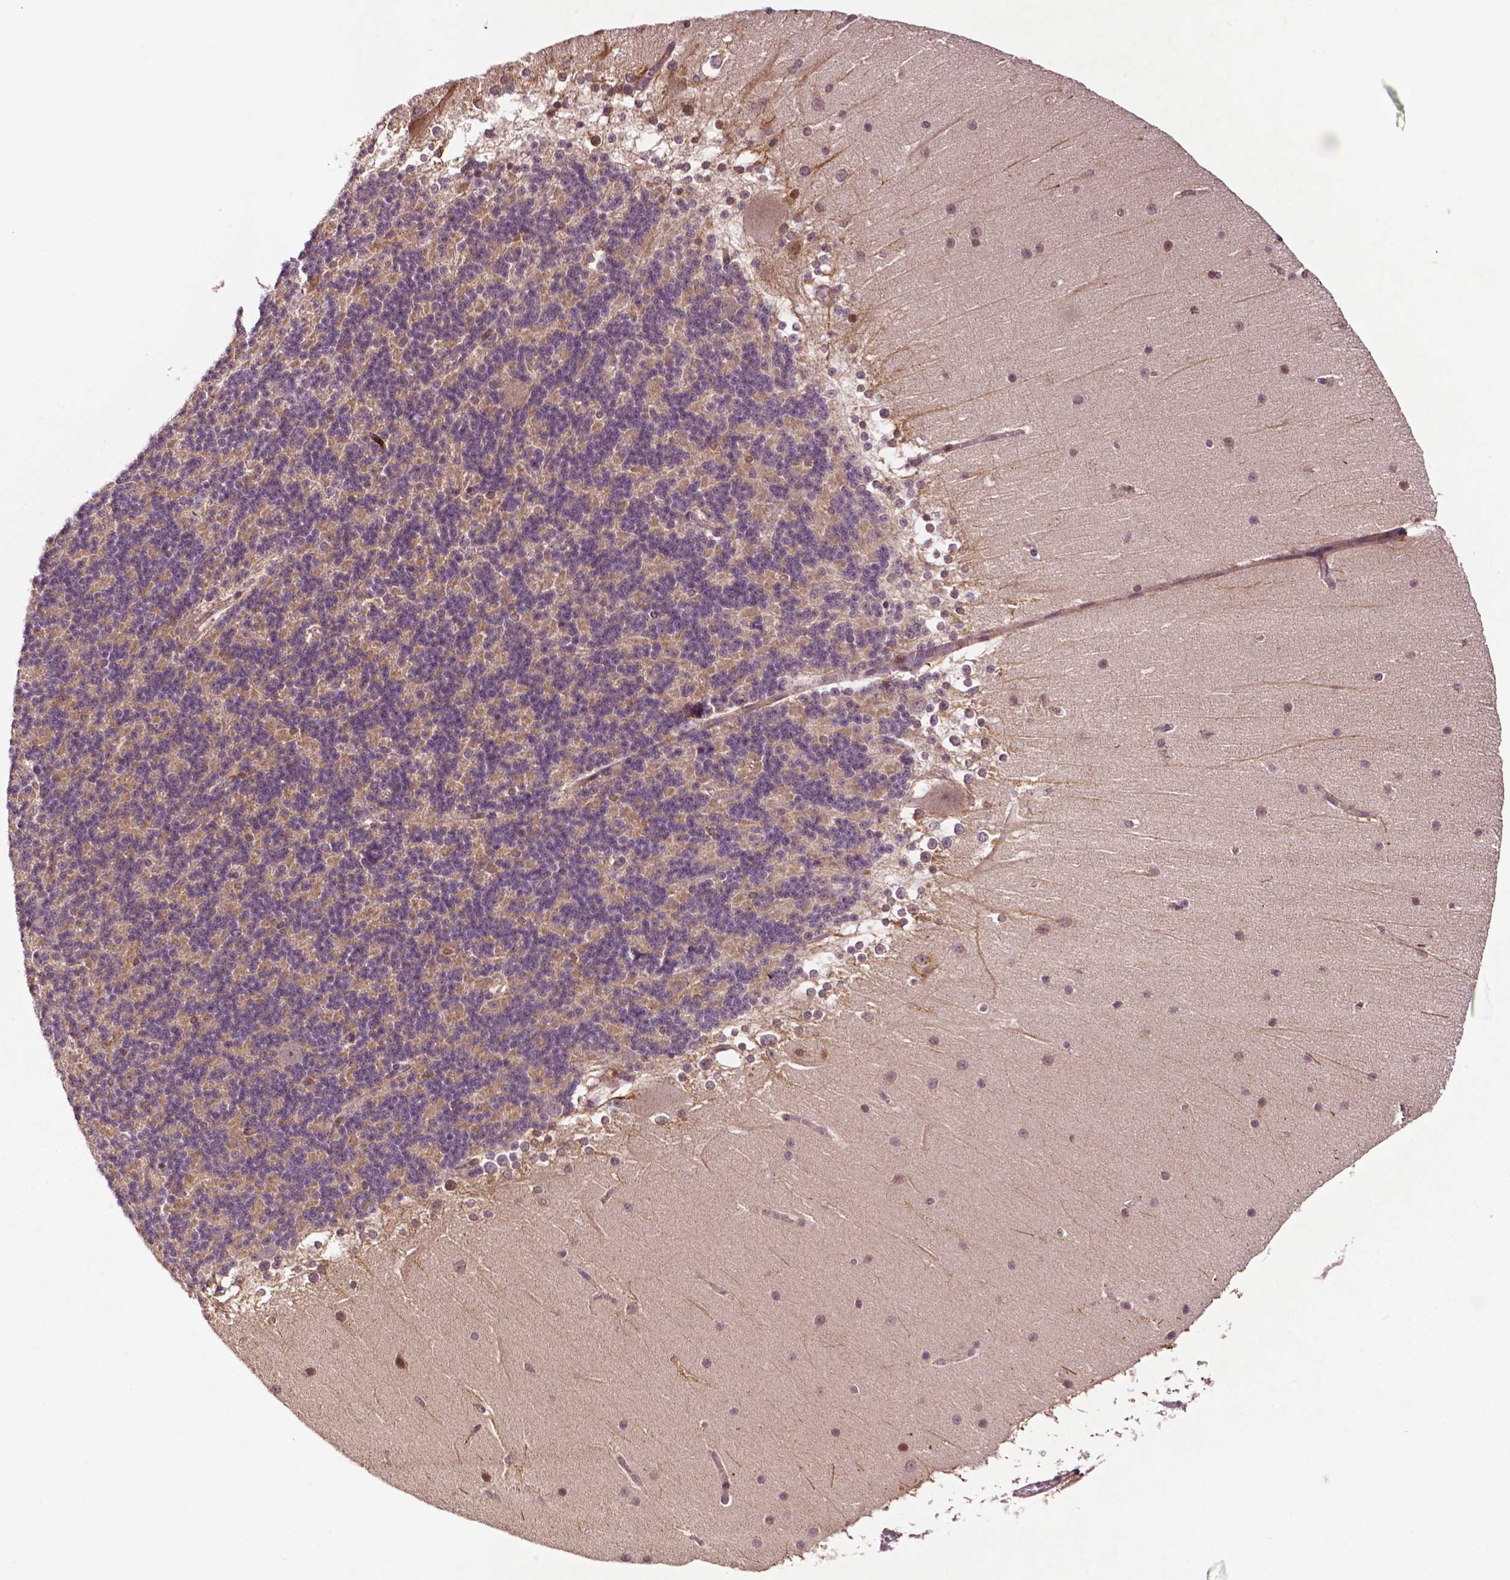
{"staining": {"intensity": "negative", "quantity": "none", "location": "none"}, "tissue": "cerebellum", "cell_type": "Cells in granular layer", "image_type": "normal", "snomed": [{"axis": "morphology", "description": "Normal tissue, NOS"}, {"axis": "topography", "description": "Cerebellum"}], "caption": "DAB immunohistochemical staining of benign cerebellum displays no significant staining in cells in granular layer. Brightfield microscopy of immunohistochemistry stained with DAB (3,3'-diaminobenzidine) (brown) and hematoxylin (blue), captured at high magnification.", "gene": "TMX2", "patient": {"sex": "female", "age": 19}}